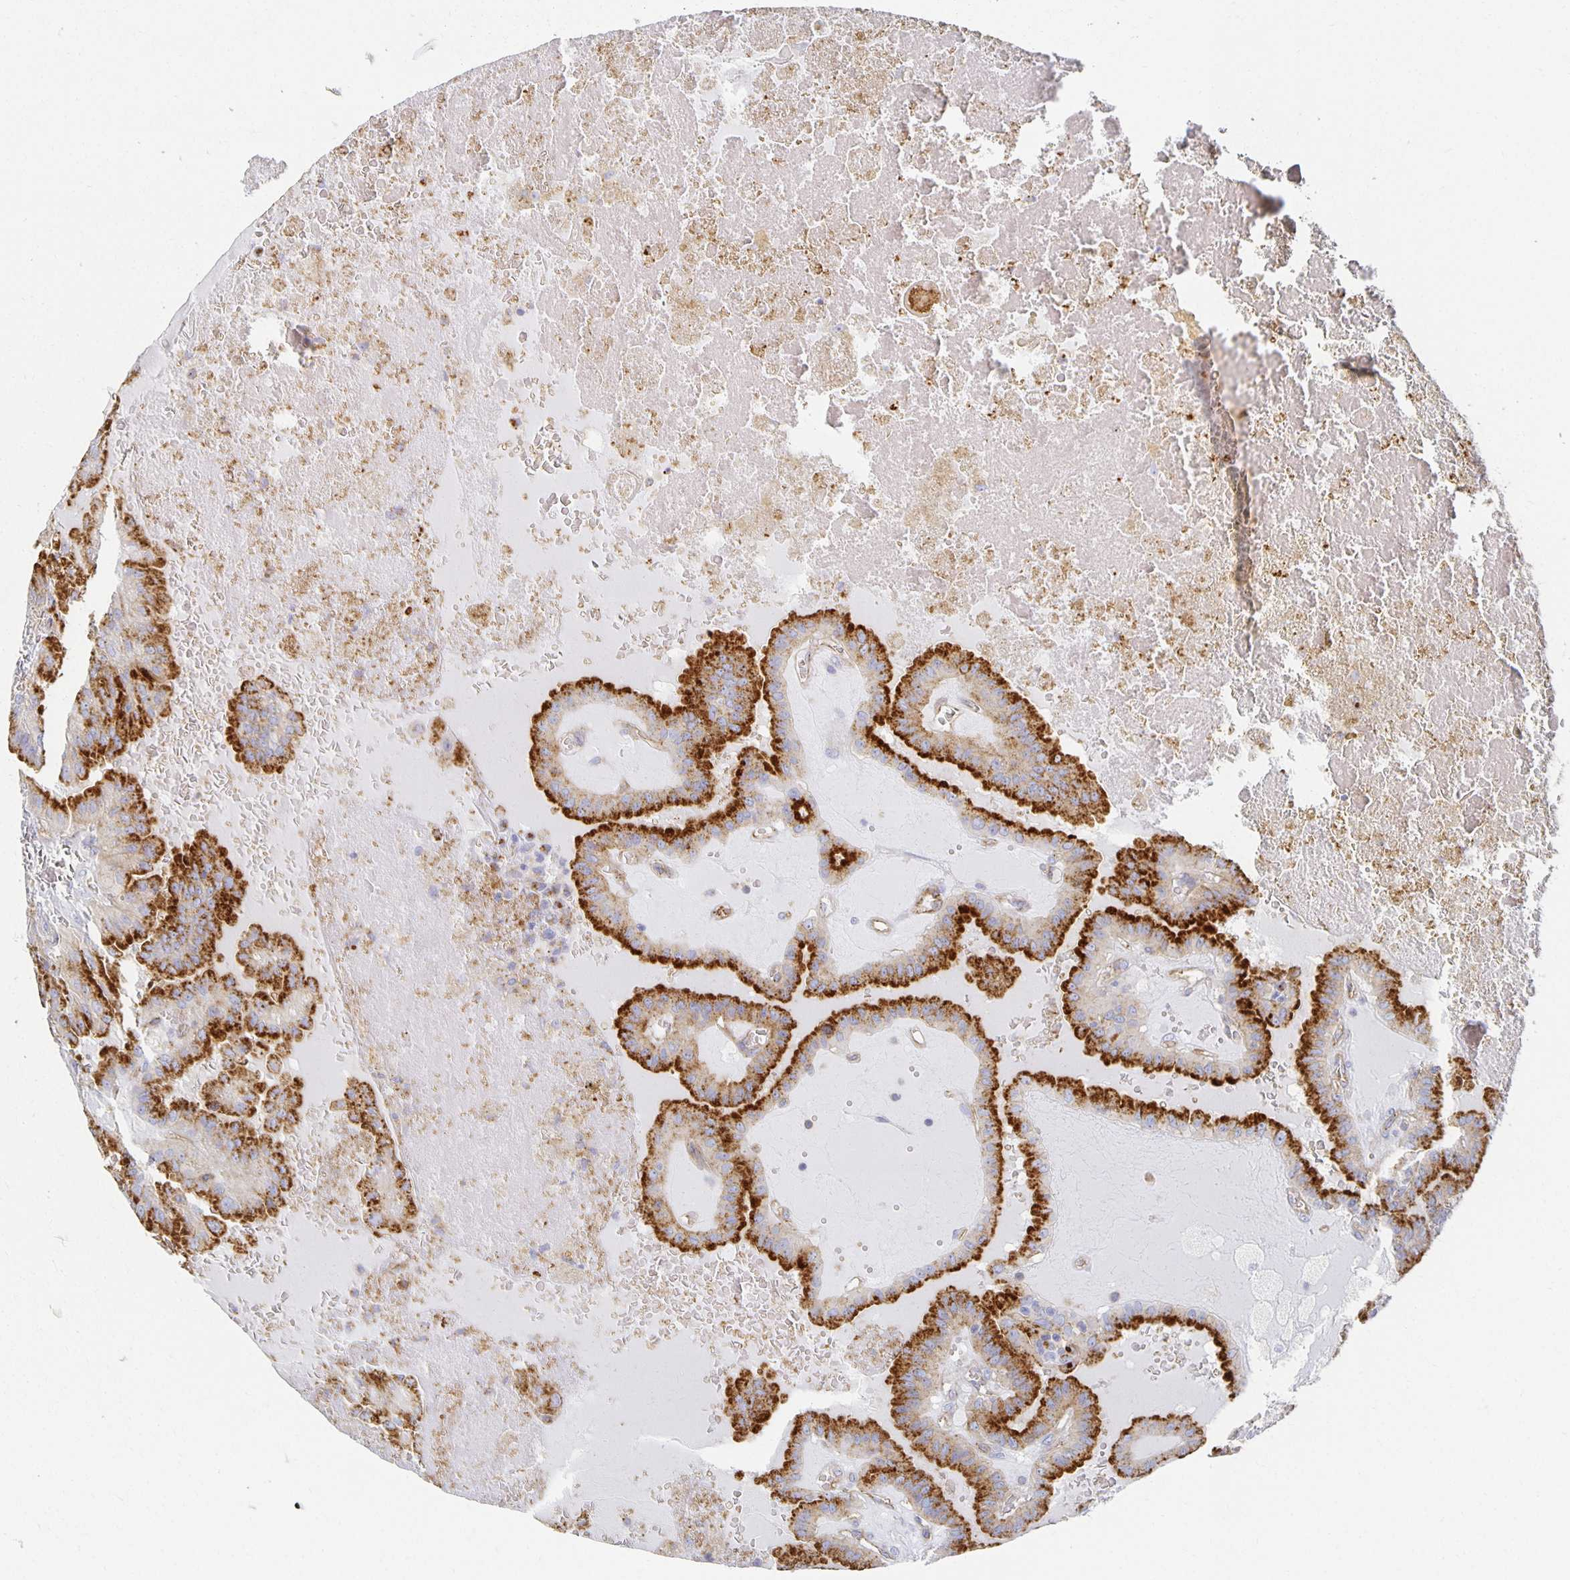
{"staining": {"intensity": "strong", "quantity": ">75%", "location": "cytoplasmic/membranous"}, "tissue": "thyroid cancer", "cell_type": "Tumor cells", "image_type": "cancer", "snomed": [{"axis": "morphology", "description": "Papillary adenocarcinoma, NOS"}, {"axis": "topography", "description": "Thyroid gland"}], "caption": "Papillary adenocarcinoma (thyroid) stained with immunohistochemistry (IHC) demonstrates strong cytoplasmic/membranous expression in about >75% of tumor cells.", "gene": "TAAR1", "patient": {"sex": "male", "age": 87}}